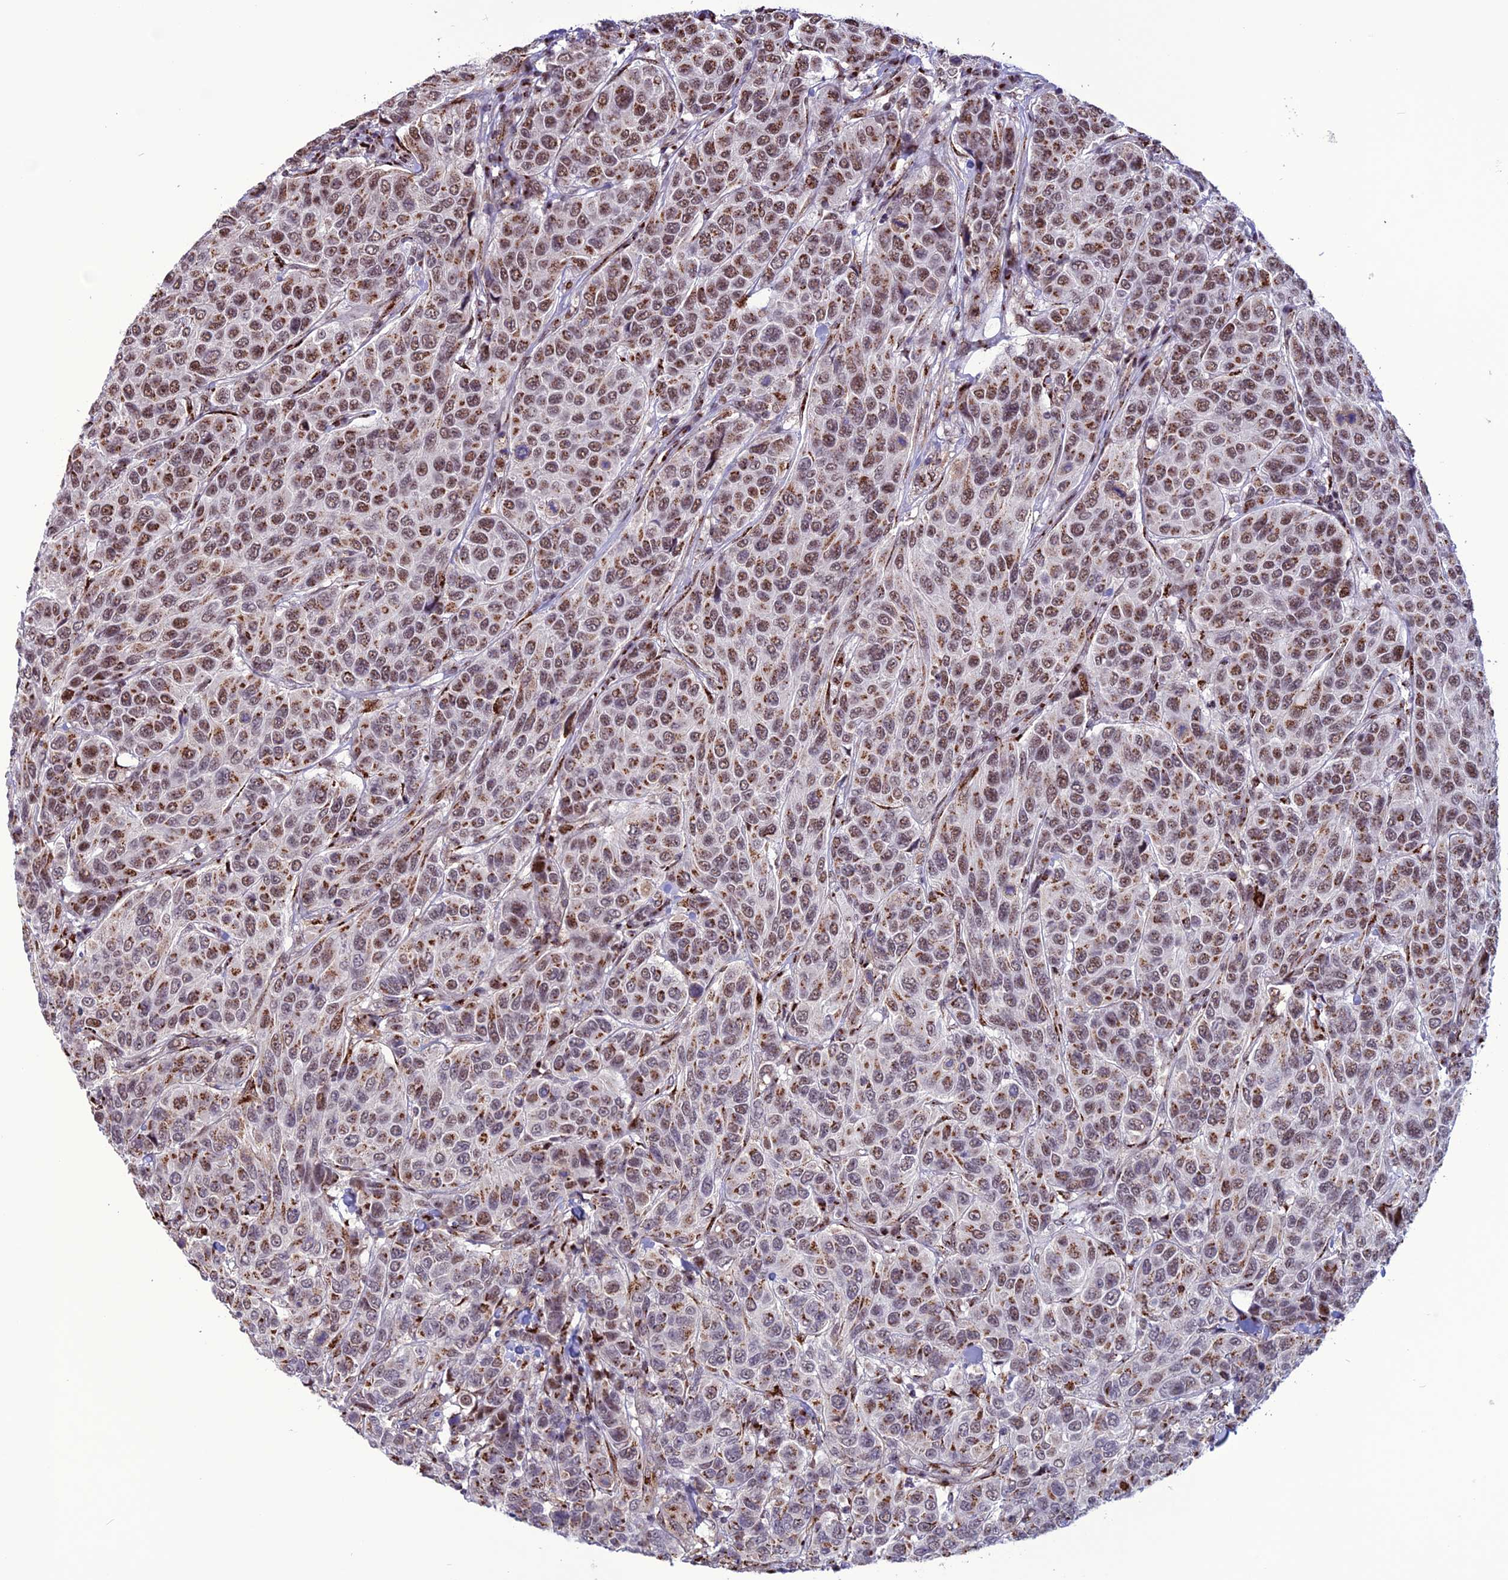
{"staining": {"intensity": "moderate", "quantity": ">75%", "location": "cytoplasmic/membranous,nuclear"}, "tissue": "breast cancer", "cell_type": "Tumor cells", "image_type": "cancer", "snomed": [{"axis": "morphology", "description": "Duct carcinoma"}, {"axis": "topography", "description": "Breast"}], "caption": "This photomicrograph reveals immunohistochemistry staining of human breast cancer (intraductal carcinoma), with medium moderate cytoplasmic/membranous and nuclear staining in approximately >75% of tumor cells.", "gene": "PLEKHA4", "patient": {"sex": "female", "age": 55}}